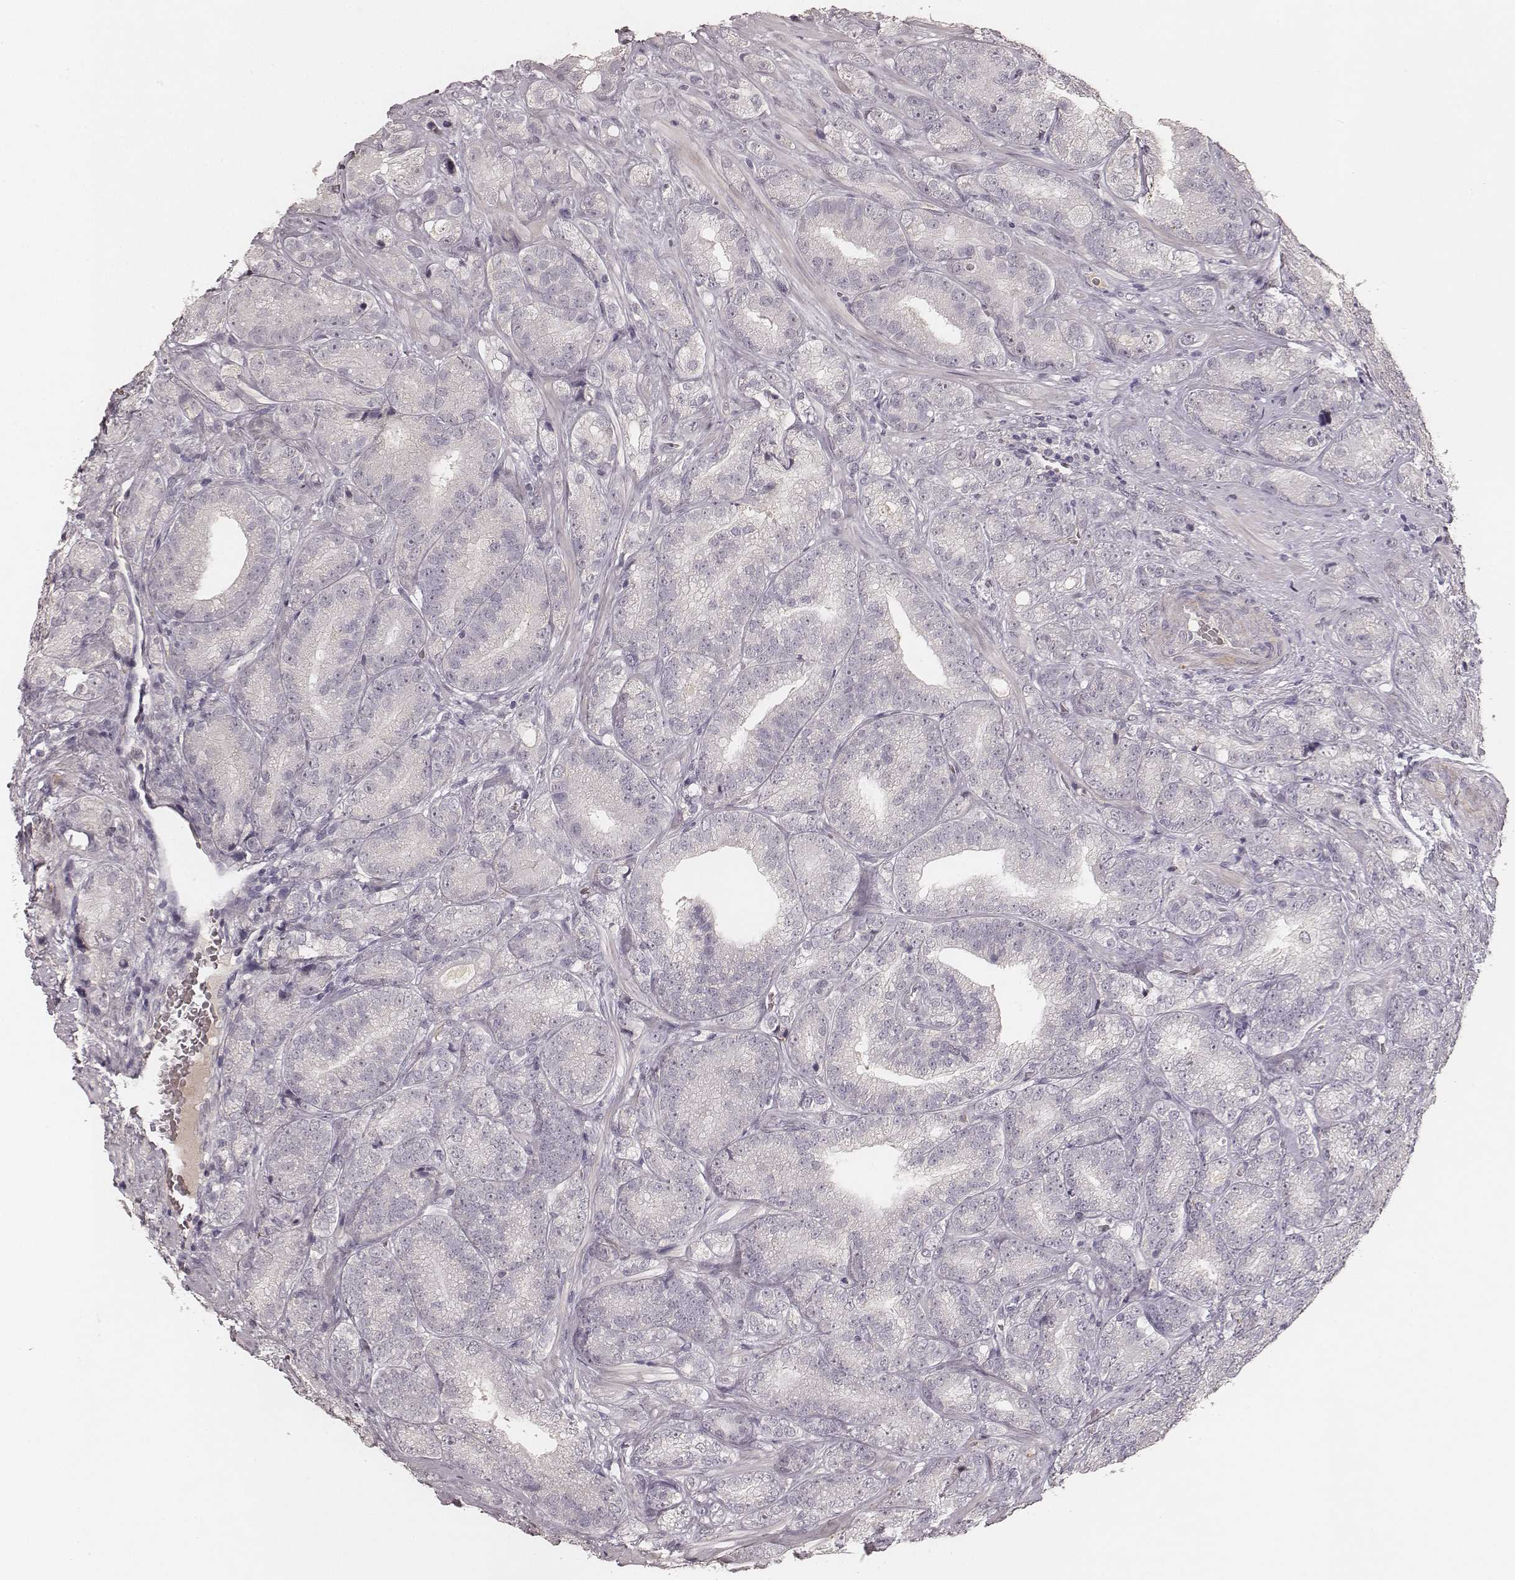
{"staining": {"intensity": "negative", "quantity": "none", "location": "none"}, "tissue": "prostate cancer", "cell_type": "Tumor cells", "image_type": "cancer", "snomed": [{"axis": "morphology", "description": "Adenocarcinoma, NOS"}, {"axis": "topography", "description": "Prostate"}], "caption": "Immunohistochemistry (IHC) micrograph of human prostate adenocarcinoma stained for a protein (brown), which reveals no positivity in tumor cells.", "gene": "MADCAM1", "patient": {"sex": "male", "age": 63}}